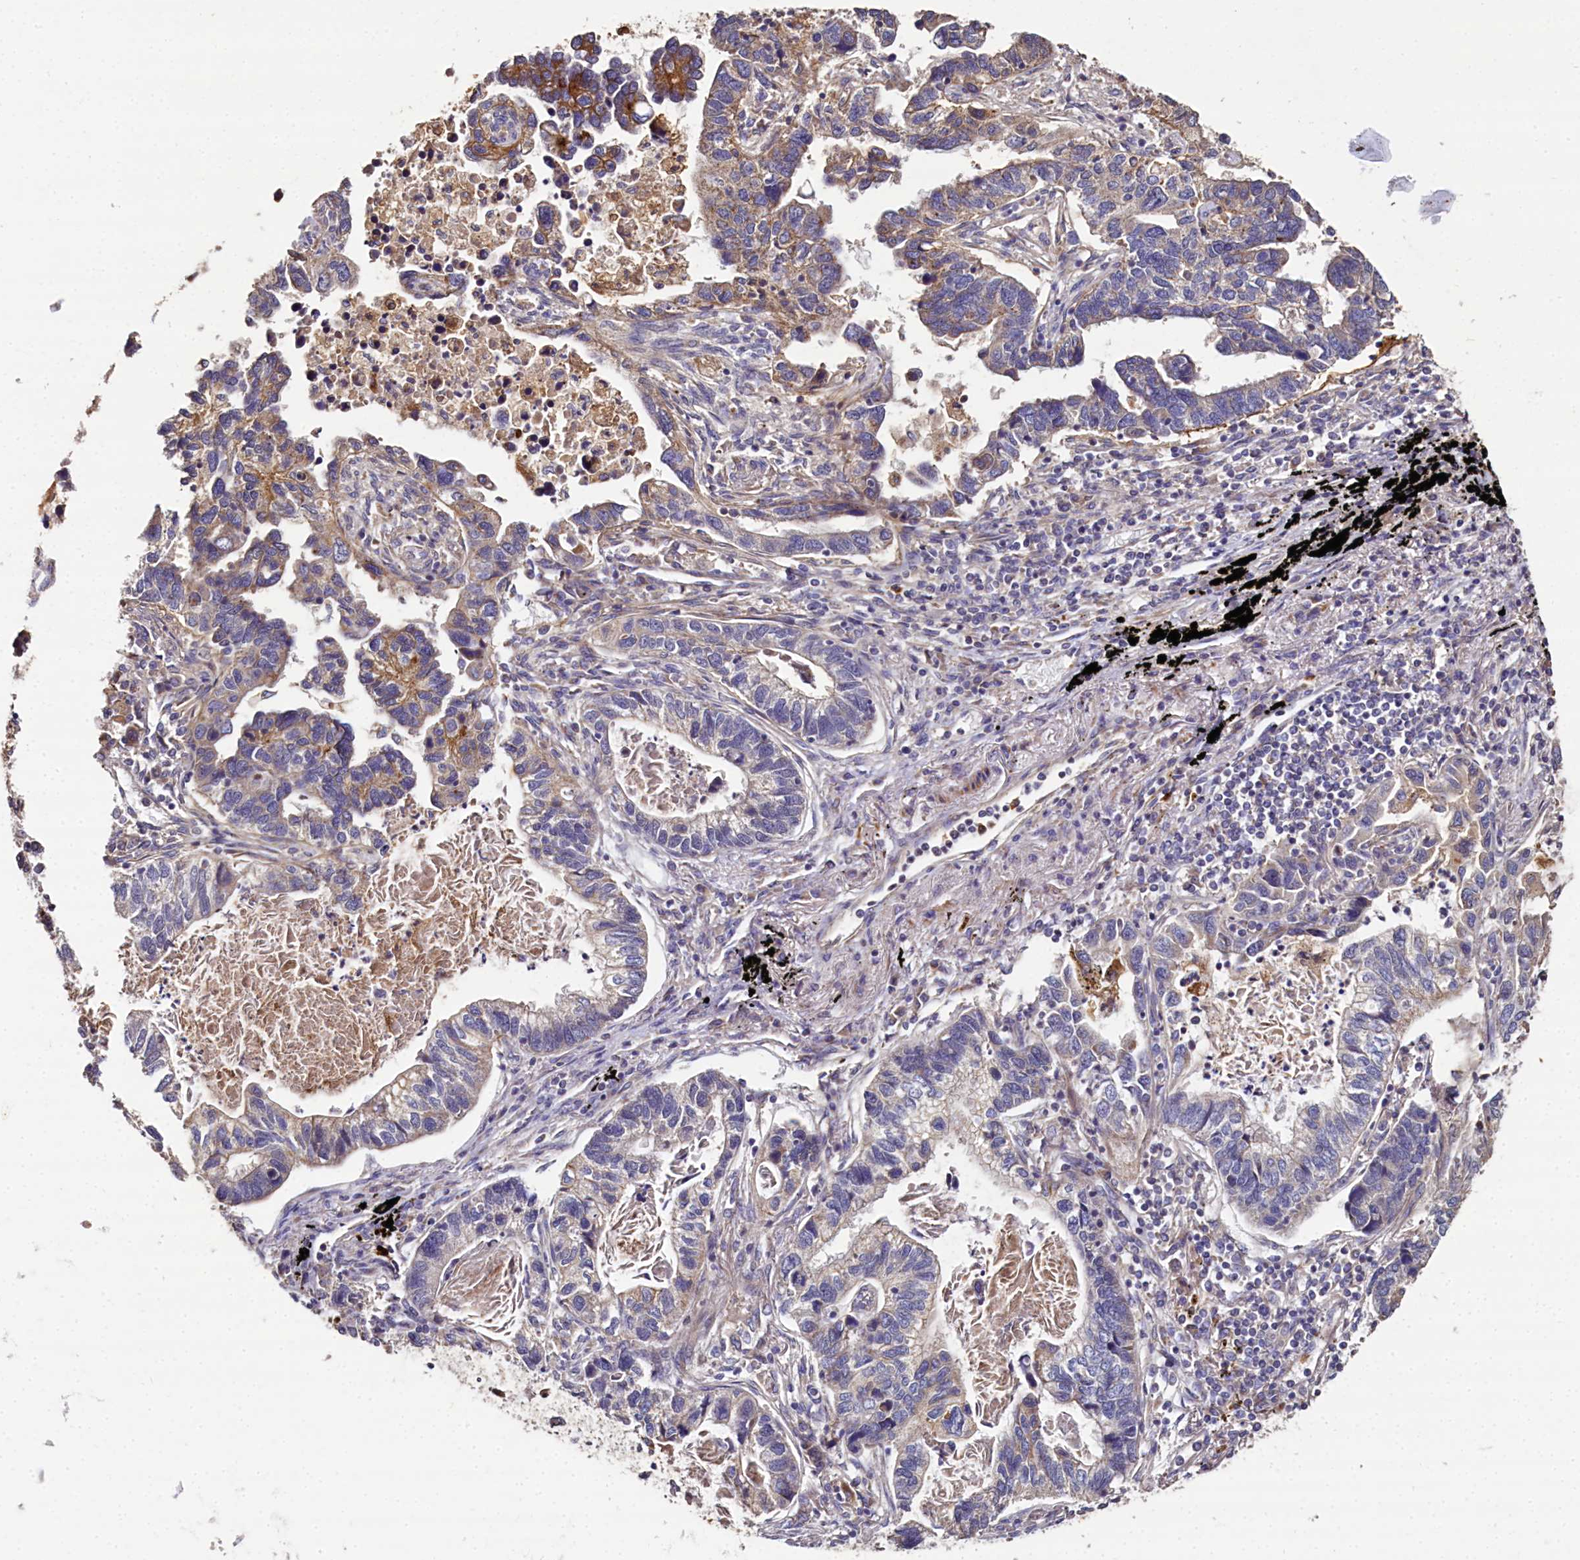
{"staining": {"intensity": "moderate", "quantity": "<25%", "location": "cytoplasmic/membranous"}, "tissue": "lung cancer", "cell_type": "Tumor cells", "image_type": "cancer", "snomed": [{"axis": "morphology", "description": "Adenocarcinoma, NOS"}, {"axis": "topography", "description": "Lung"}], "caption": "IHC (DAB) staining of human lung cancer reveals moderate cytoplasmic/membranous protein expression in about <25% of tumor cells.", "gene": "SPRYD3", "patient": {"sex": "male", "age": 67}}